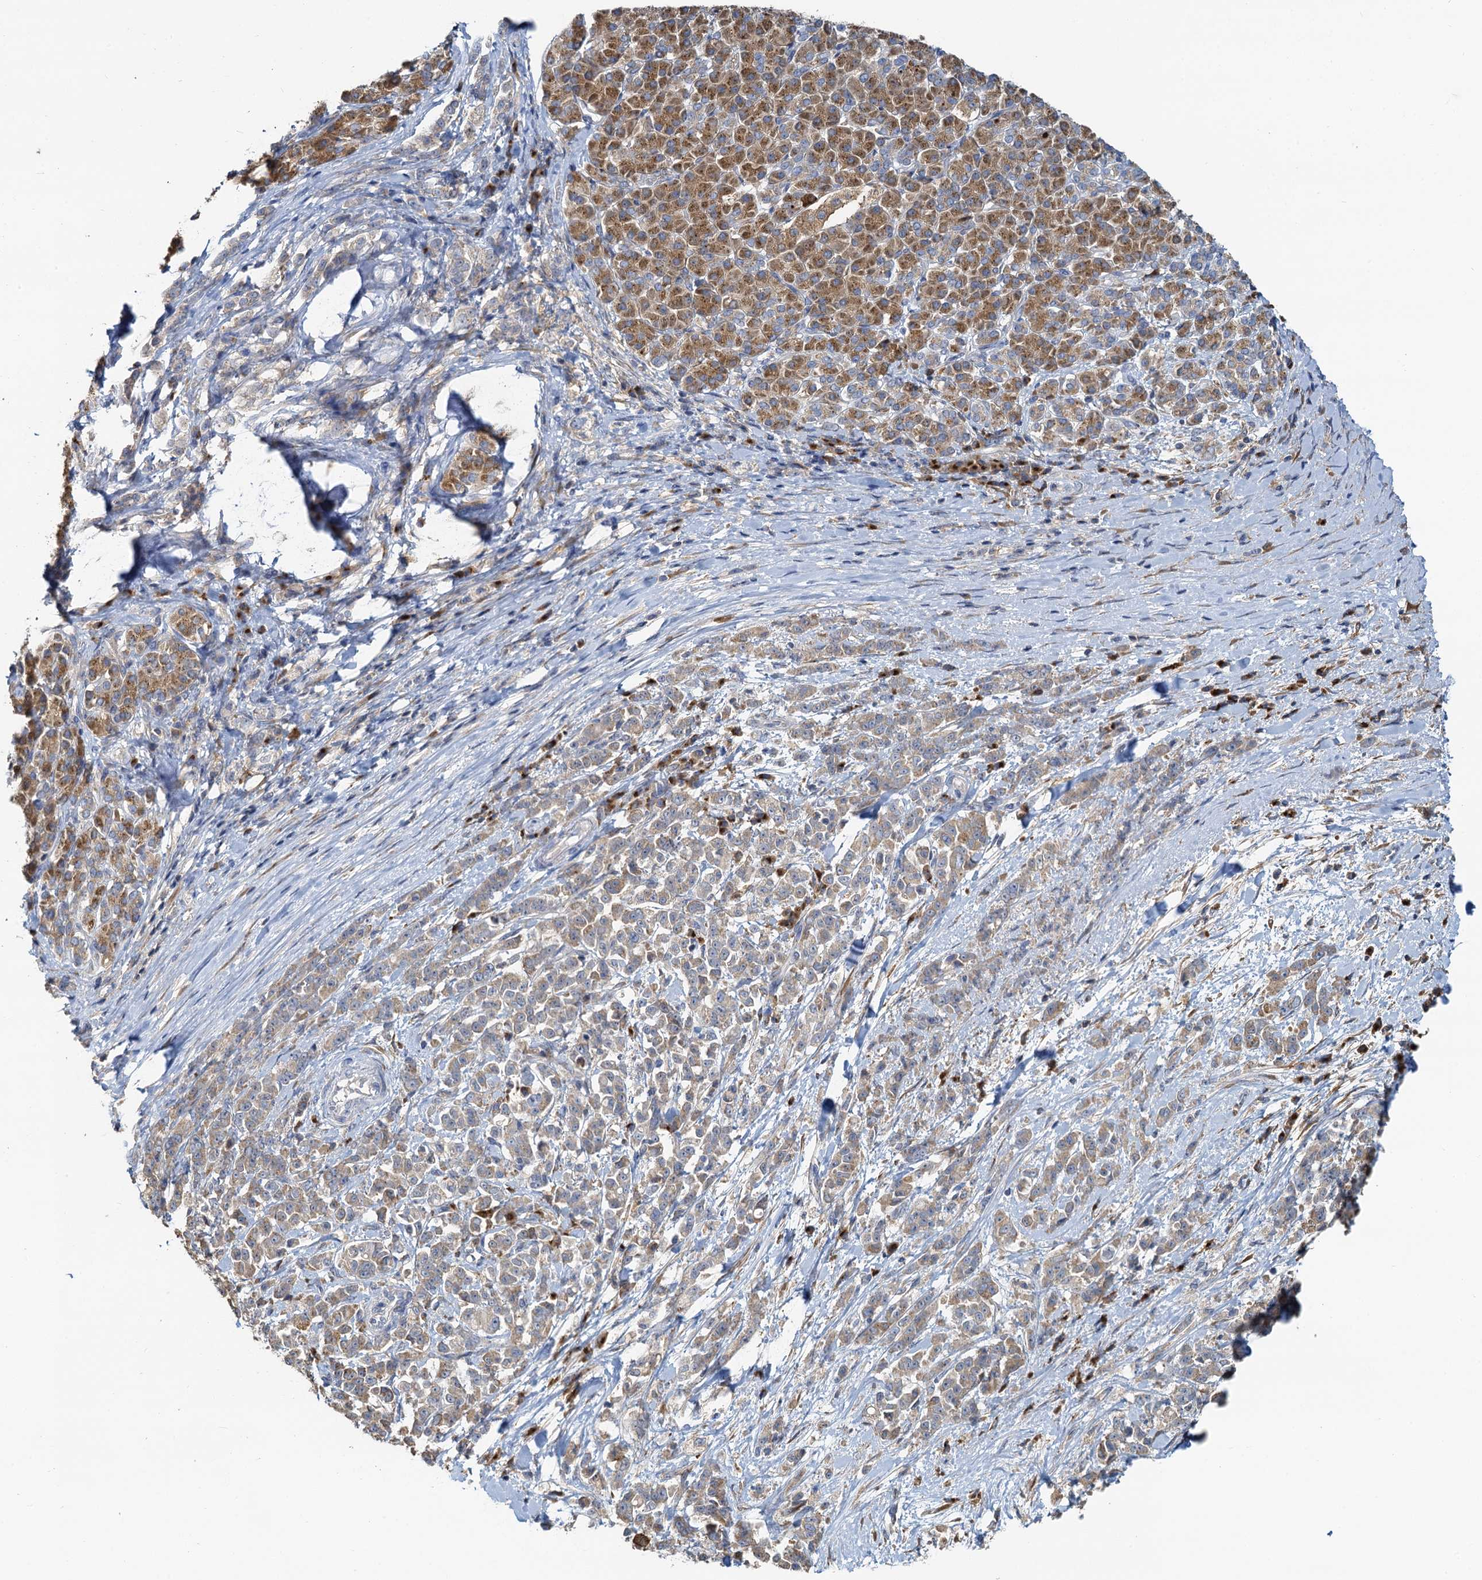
{"staining": {"intensity": "moderate", "quantity": "25%-75%", "location": "cytoplasmic/membranous"}, "tissue": "pancreatic cancer", "cell_type": "Tumor cells", "image_type": "cancer", "snomed": [{"axis": "morphology", "description": "Normal tissue, NOS"}, {"axis": "morphology", "description": "Adenocarcinoma, NOS"}, {"axis": "topography", "description": "Pancreas"}], "caption": "Pancreatic cancer was stained to show a protein in brown. There is medium levels of moderate cytoplasmic/membranous positivity in about 25%-75% of tumor cells. The staining was performed using DAB (3,3'-diaminobenzidine) to visualize the protein expression in brown, while the nuclei were stained in blue with hematoxylin (Magnification: 20x).", "gene": "NKAPD1", "patient": {"sex": "female", "age": 64}}